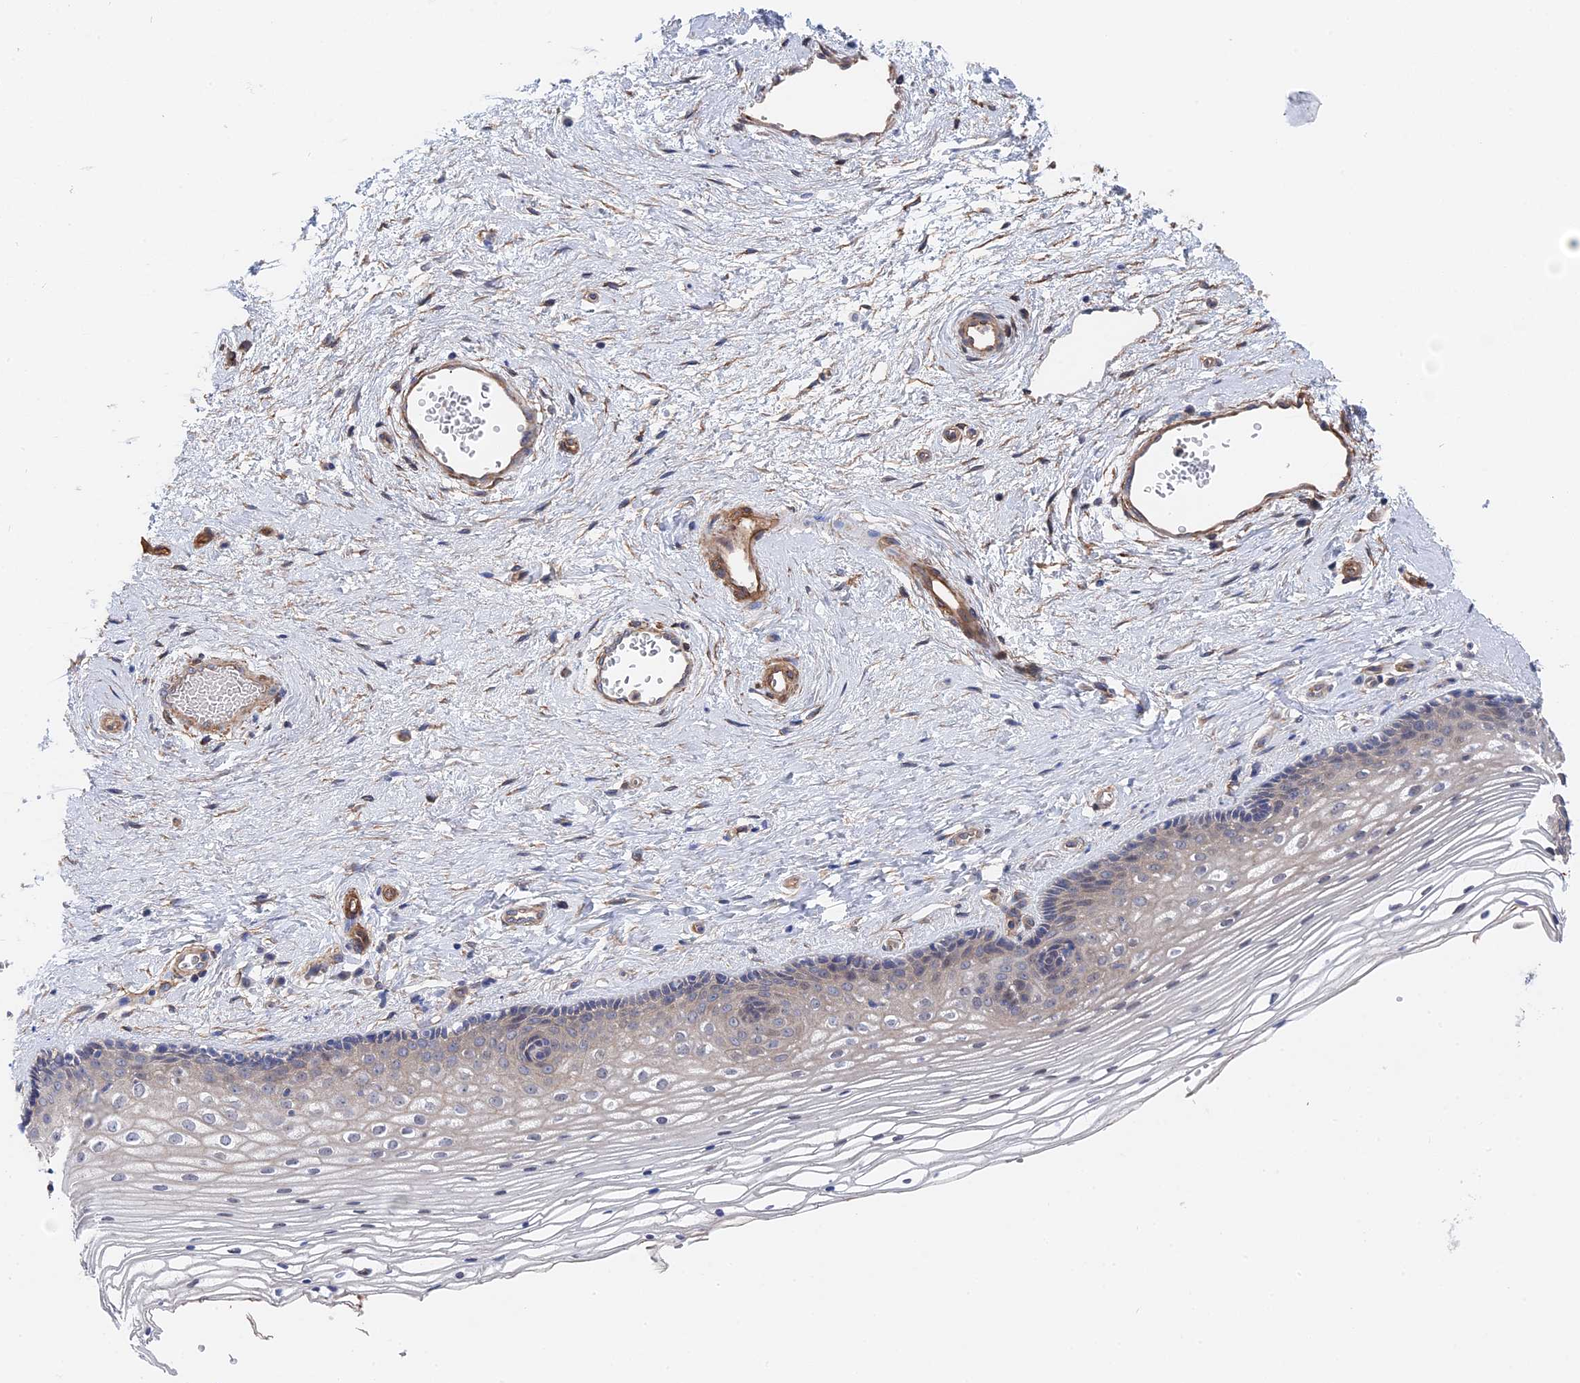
{"staining": {"intensity": "negative", "quantity": "none", "location": "none"}, "tissue": "vagina", "cell_type": "Squamous epithelial cells", "image_type": "normal", "snomed": [{"axis": "morphology", "description": "Normal tissue, NOS"}, {"axis": "topography", "description": "Vagina"}], "caption": "The photomicrograph shows no significant positivity in squamous epithelial cells of vagina. (Immunohistochemistry (ihc), brightfield microscopy, high magnification).", "gene": "MTHFSD", "patient": {"sex": "female", "age": 46}}